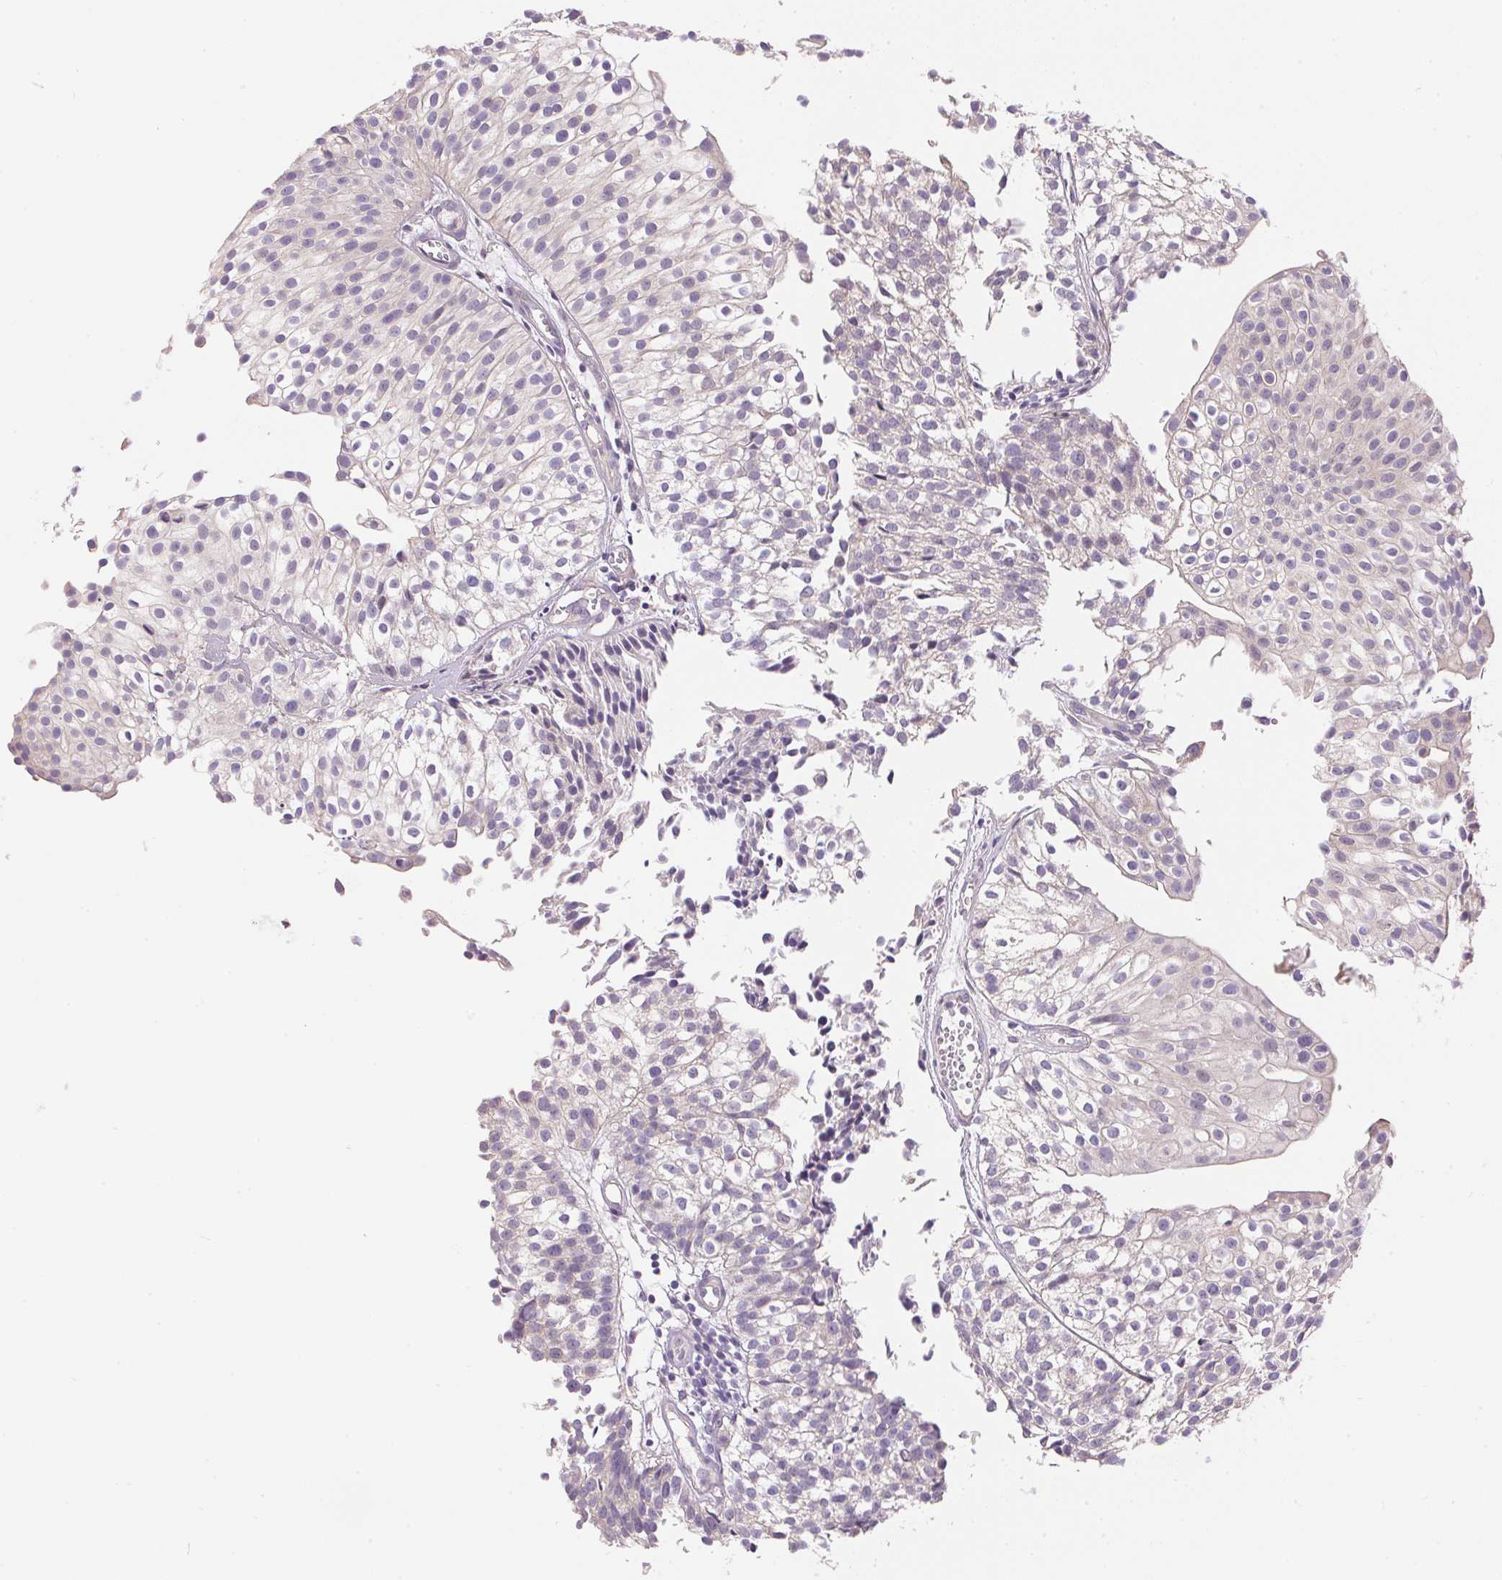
{"staining": {"intensity": "negative", "quantity": "none", "location": "none"}, "tissue": "urothelial cancer", "cell_type": "Tumor cells", "image_type": "cancer", "snomed": [{"axis": "morphology", "description": "Urothelial carcinoma, Low grade"}, {"axis": "topography", "description": "Urinary bladder"}], "caption": "Tumor cells are negative for brown protein staining in low-grade urothelial carcinoma.", "gene": "UNC13B", "patient": {"sex": "male", "age": 70}}